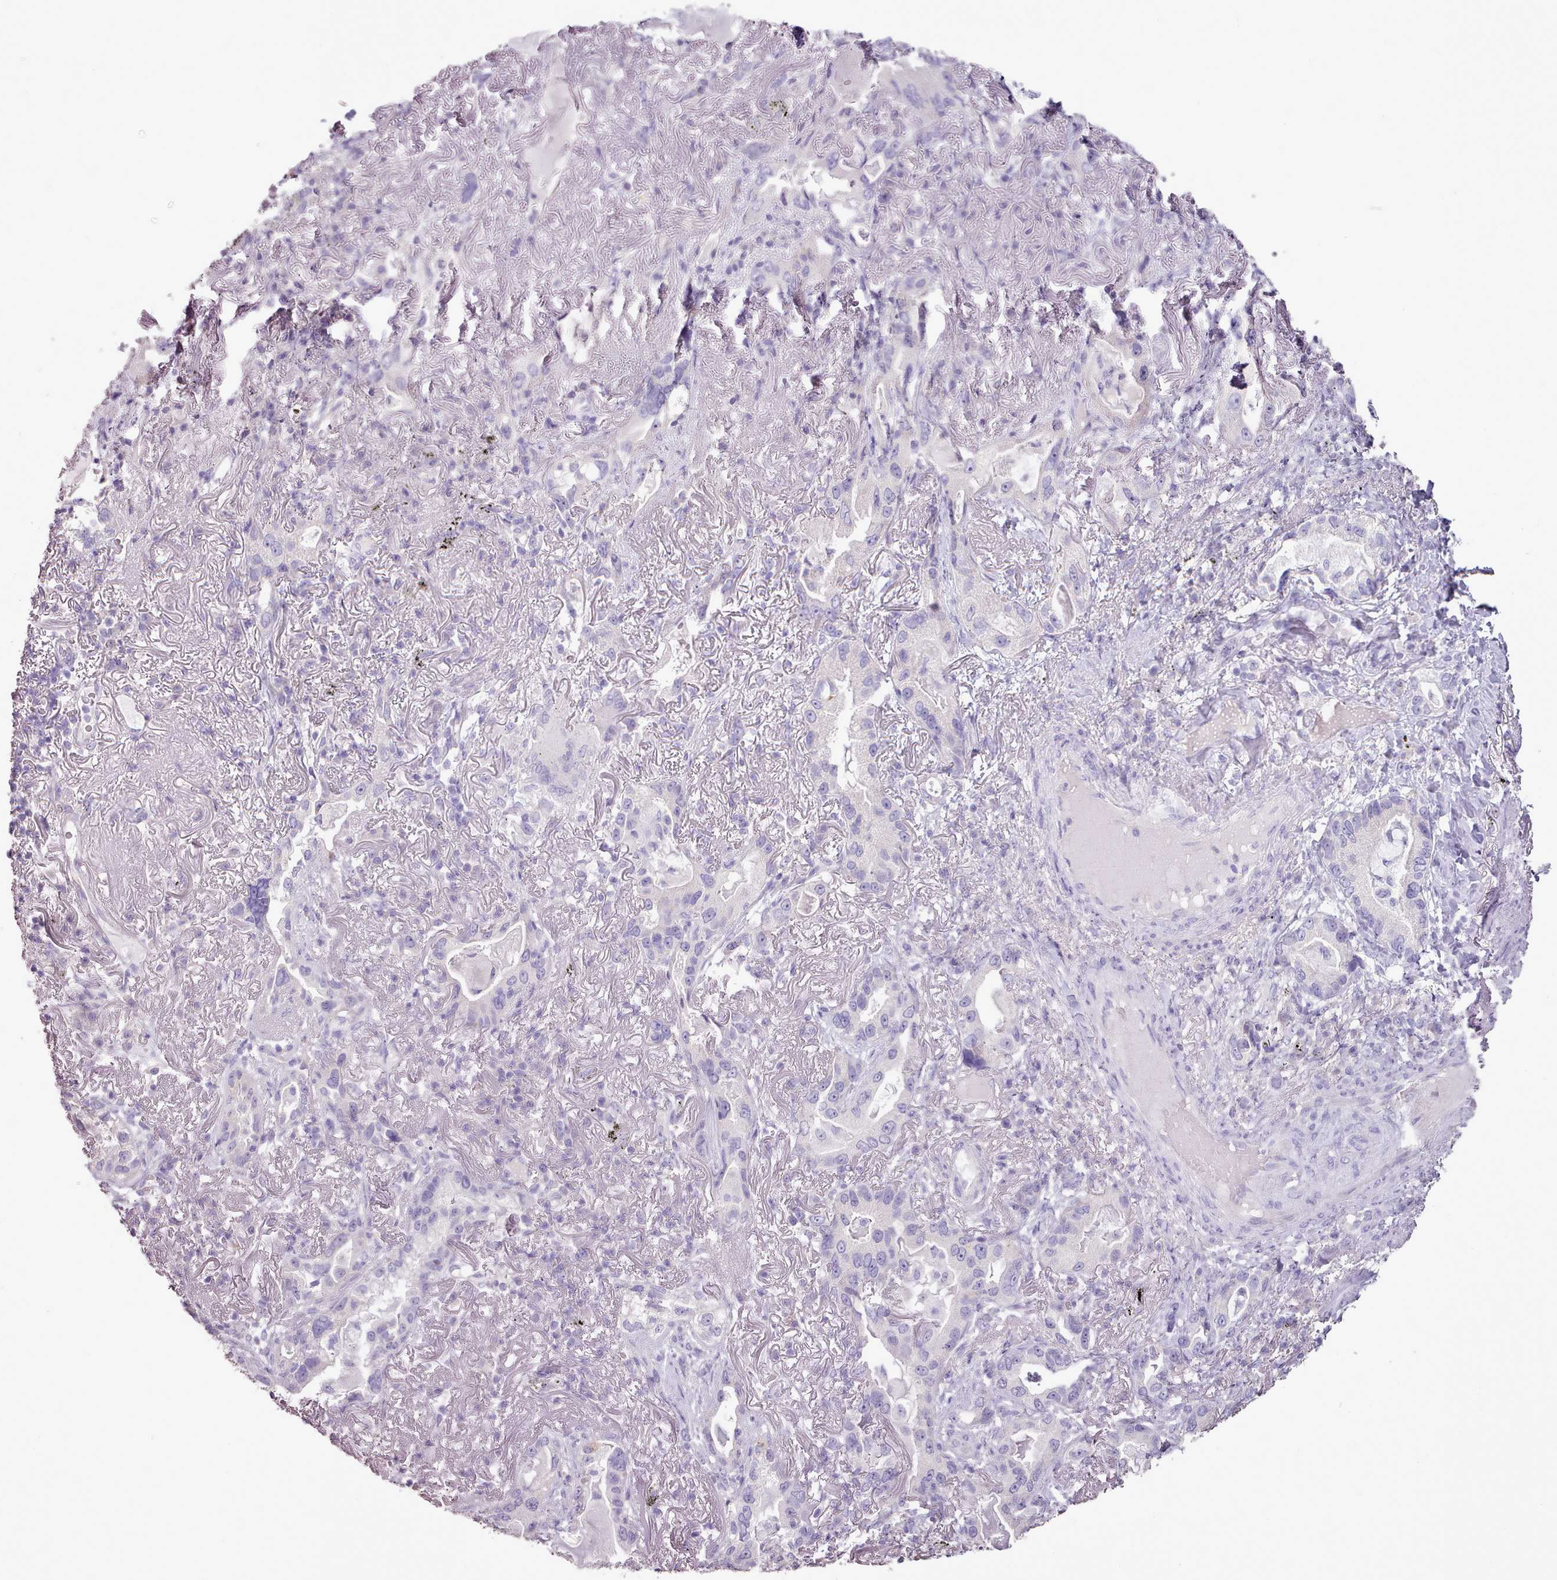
{"staining": {"intensity": "negative", "quantity": "none", "location": "none"}, "tissue": "lung cancer", "cell_type": "Tumor cells", "image_type": "cancer", "snomed": [{"axis": "morphology", "description": "Adenocarcinoma, NOS"}, {"axis": "topography", "description": "Lung"}], "caption": "There is no significant expression in tumor cells of adenocarcinoma (lung).", "gene": "BLOC1S2", "patient": {"sex": "female", "age": 69}}